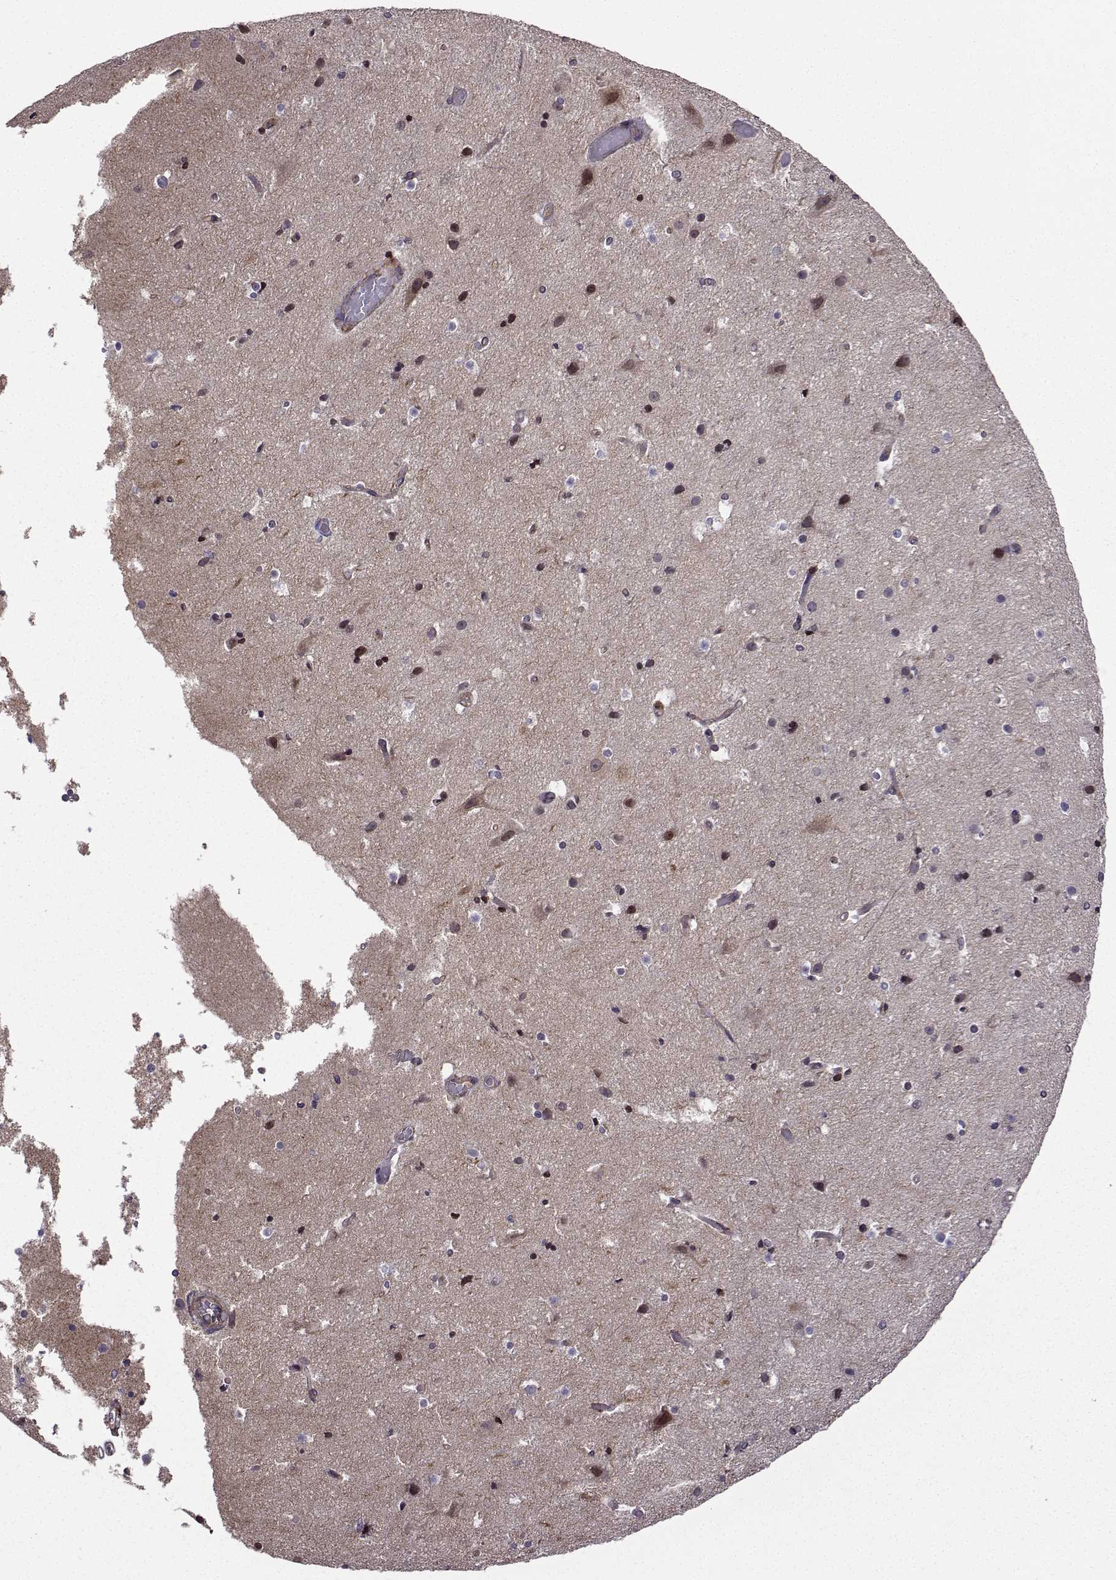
{"staining": {"intensity": "negative", "quantity": "none", "location": "none"}, "tissue": "cerebral cortex", "cell_type": "Endothelial cells", "image_type": "normal", "snomed": [{"axis": "morphology", "description": "Normal tissue, NOS"}, {"axis": "topography", "description": "Cerebral cortex"}], "caption": "DAB (3,3'-diaminobenzidine) immunohistochemical staining of unremarkable human cerebral cortex displays no significant positivity in endothelial cells. Brightfield microscopy of IHC stained with DAB (3,3'-diaminobenzidine) (brown) and hematoxylin (blue), captured at high magnification.", "gene": "ITGB8", "patient": {"sex": "female", "age": 52}}